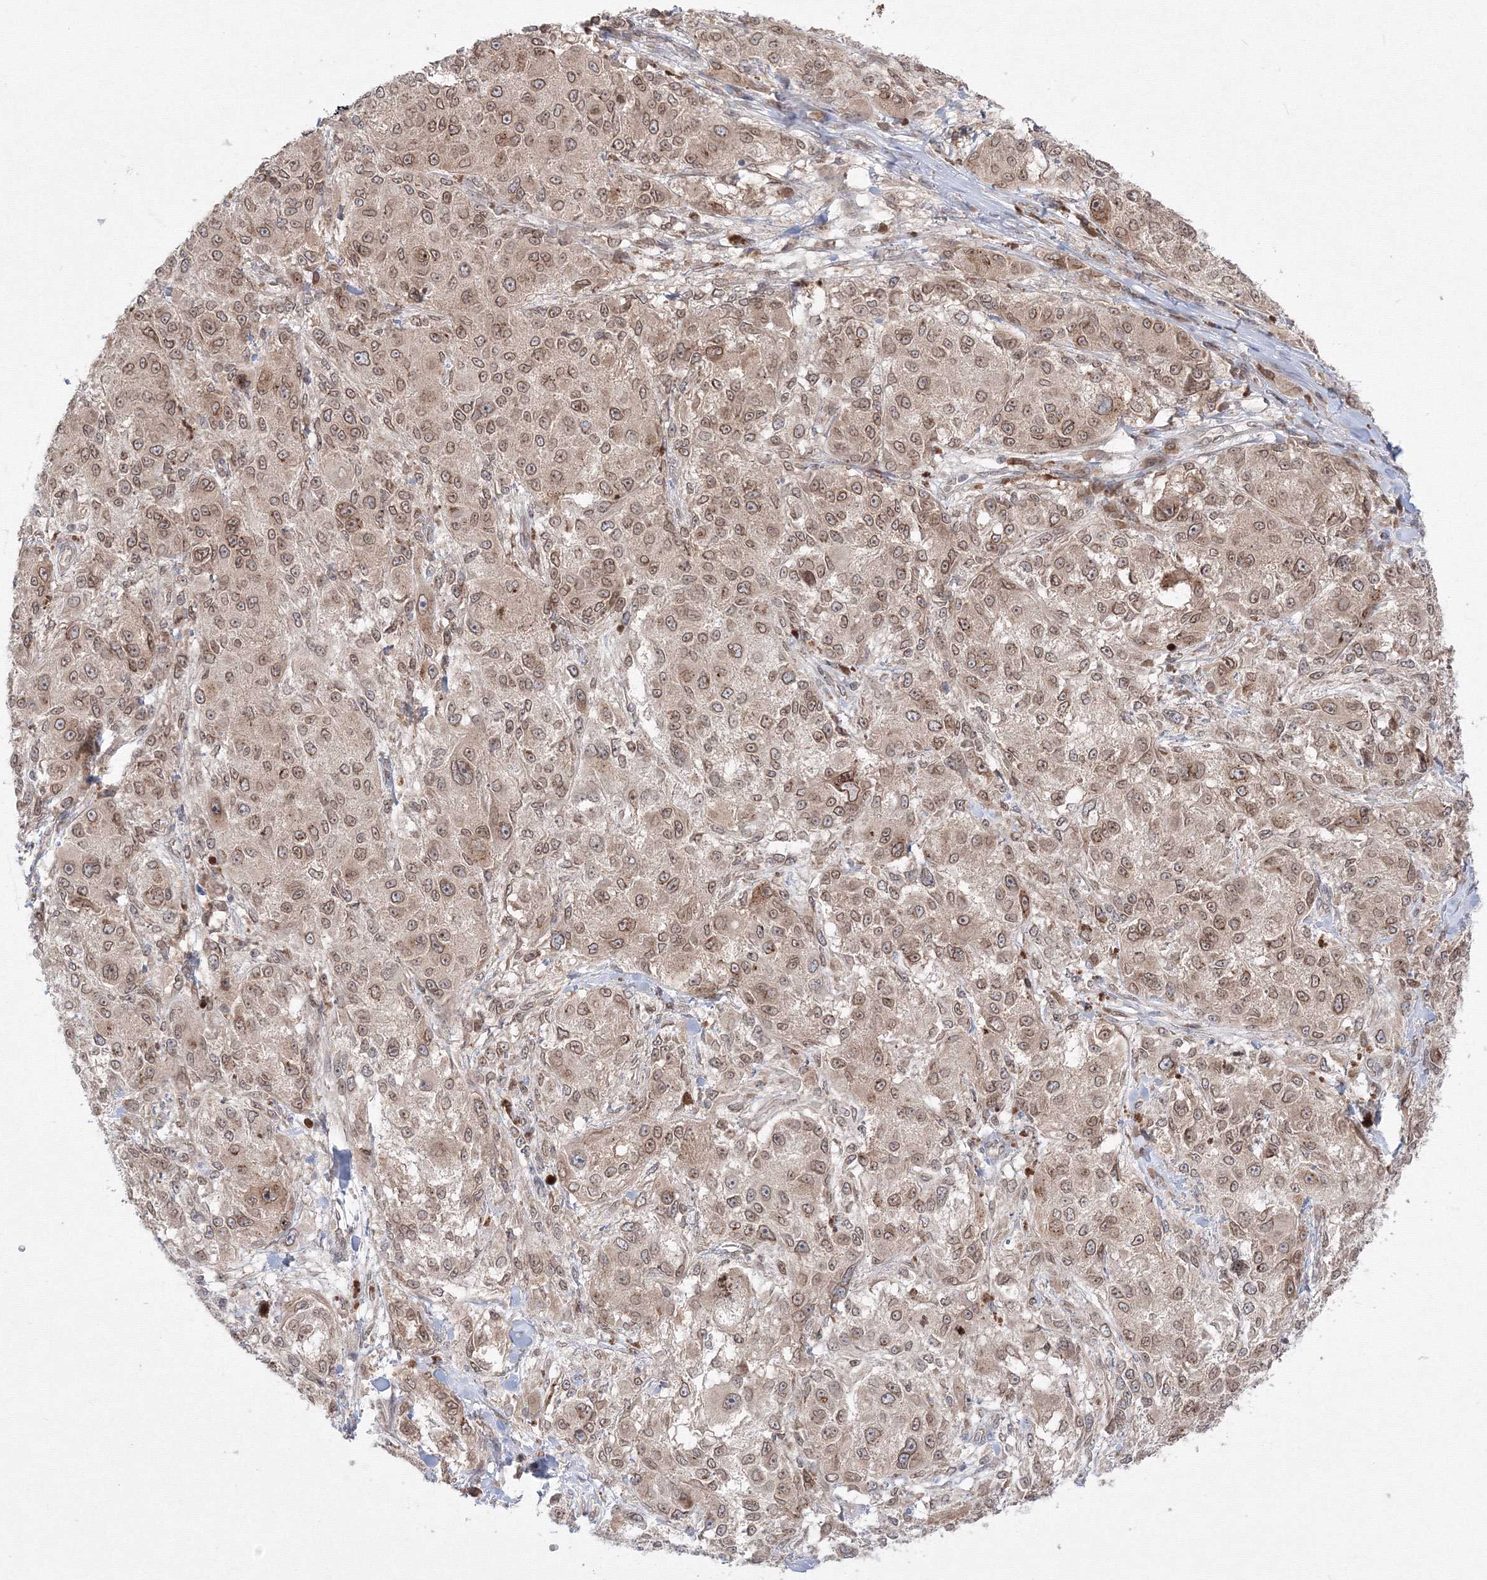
{"staining": {"intensity": "weak", "quantity": ">75%", "location": "cytoplasmic/membranous,nuclear"}, "tissue": "melanoma", "cell_type": "Tumor cells", "image_type": "cancer", "snomed": [{"axis": "morphology", "description": "Necrosis, NOS"}, {"axis": "morphology", "description": "Malignant melanoma, NOS"}, {"axis": "topography", "description": "Skin"}], "caption": "High-magnification brightfield microscopy of melanoma stained with DAB (3,3'-diaminobenzidine) (brown) and counterstained with hematoxylin (blue). tumor cells exhibit weak cytoplasmic/membranous and nuclear staining is seen in approximately>75% of cells.", "gene": "DNAJB2", "patient": {"sex": "female", "age": 87}}